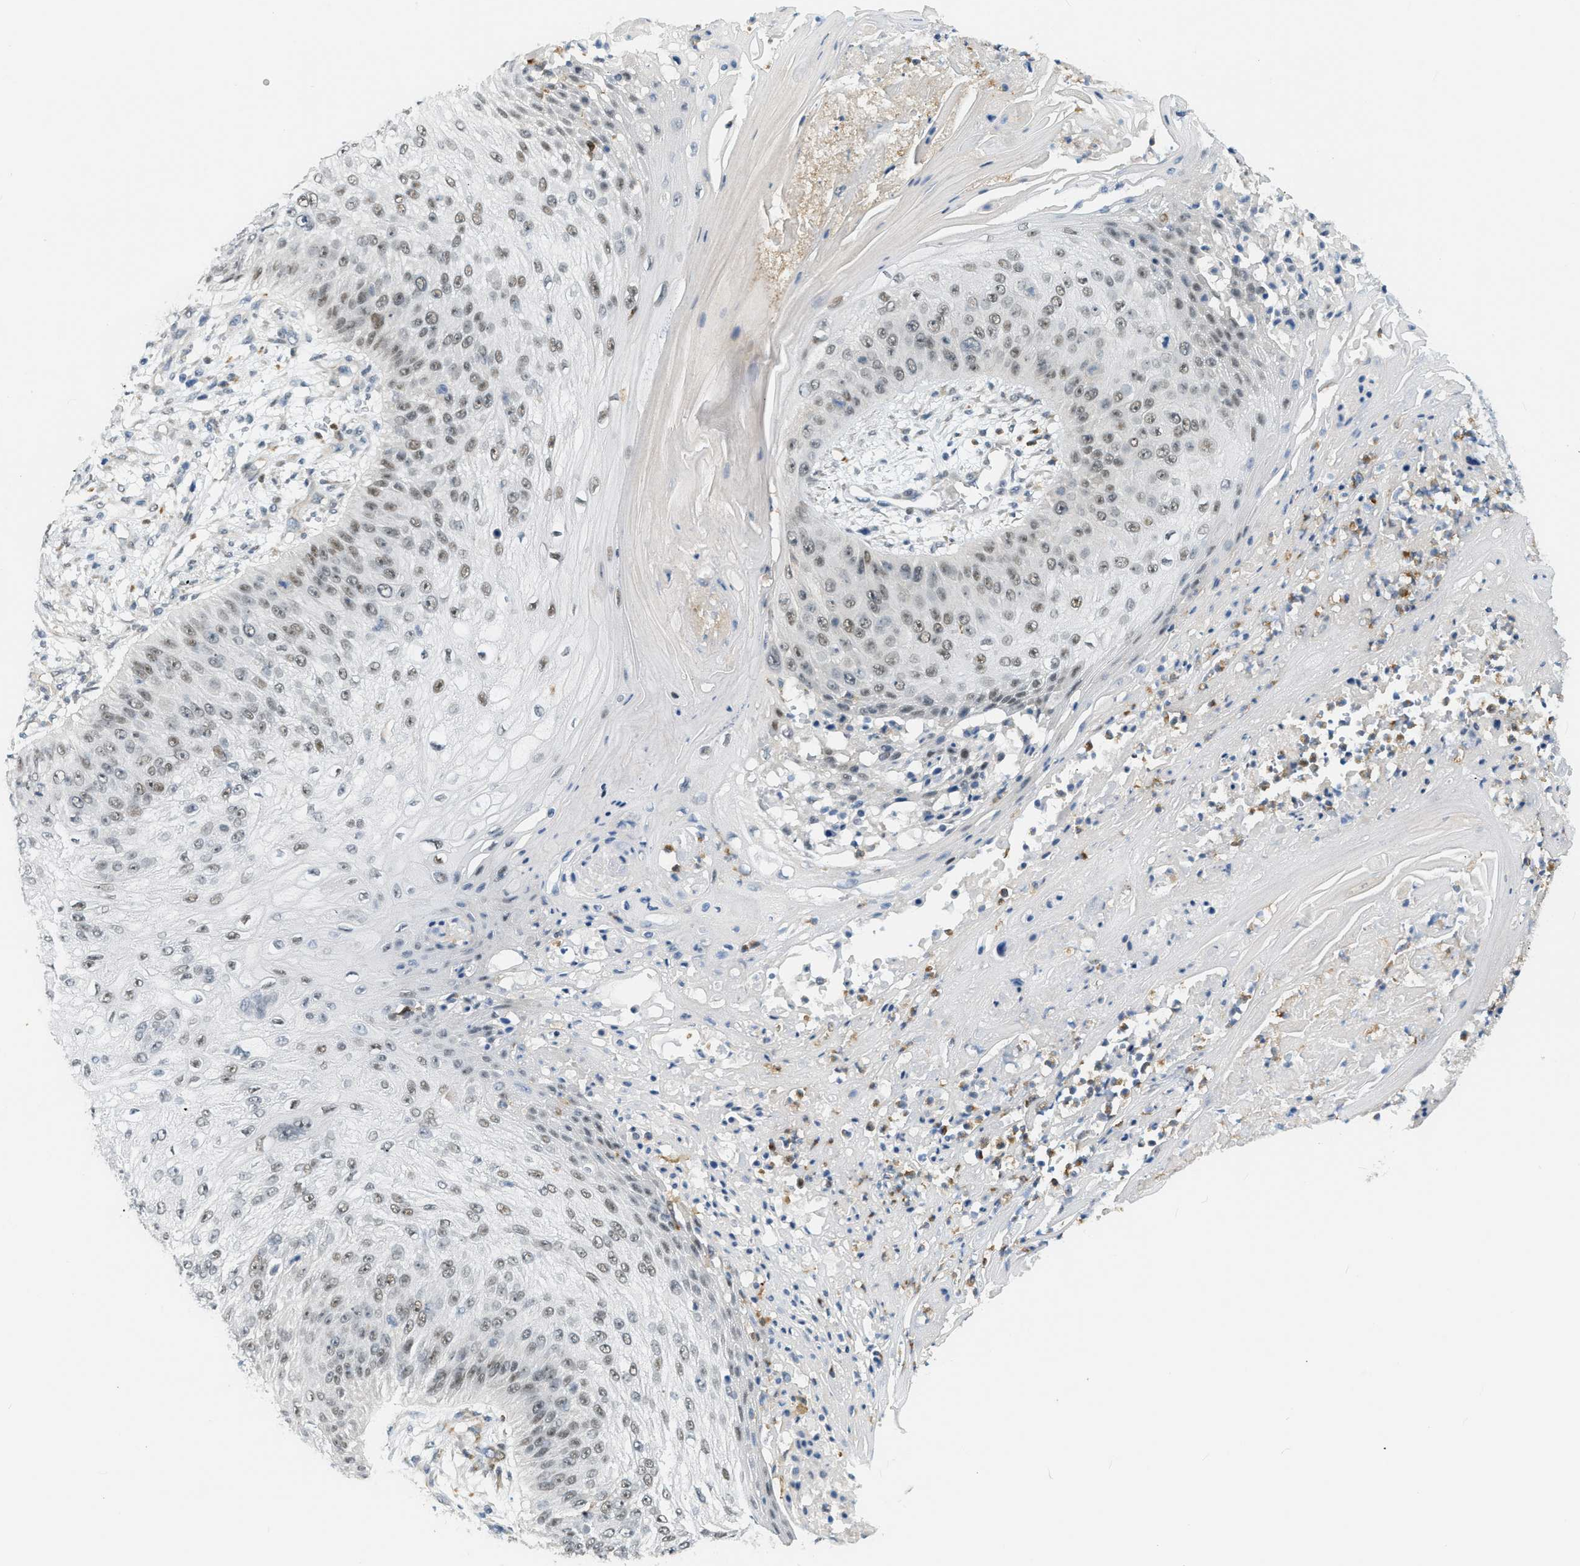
{"staining": {"intensity": "weak", "quantity": ">75%", "location": "nuclear"}, "tissue": "skin cancer", "cell_type": "Tumor cells", "image_type": "cancer", "snomed": [{"axis": "morphology", "description": "Squamous cell carcinoma, NOS"}, {"axis": "topography", "description": "Skin"}], "caption": "Skin squamous cell carcinoma stained for a protein demonstrates weak nuclear positivity in tumor cells. (IHC, brightfield microscopy, high magnification).", "gene": "ZNF408", "patient": {"sex": "female", "age": 80}}